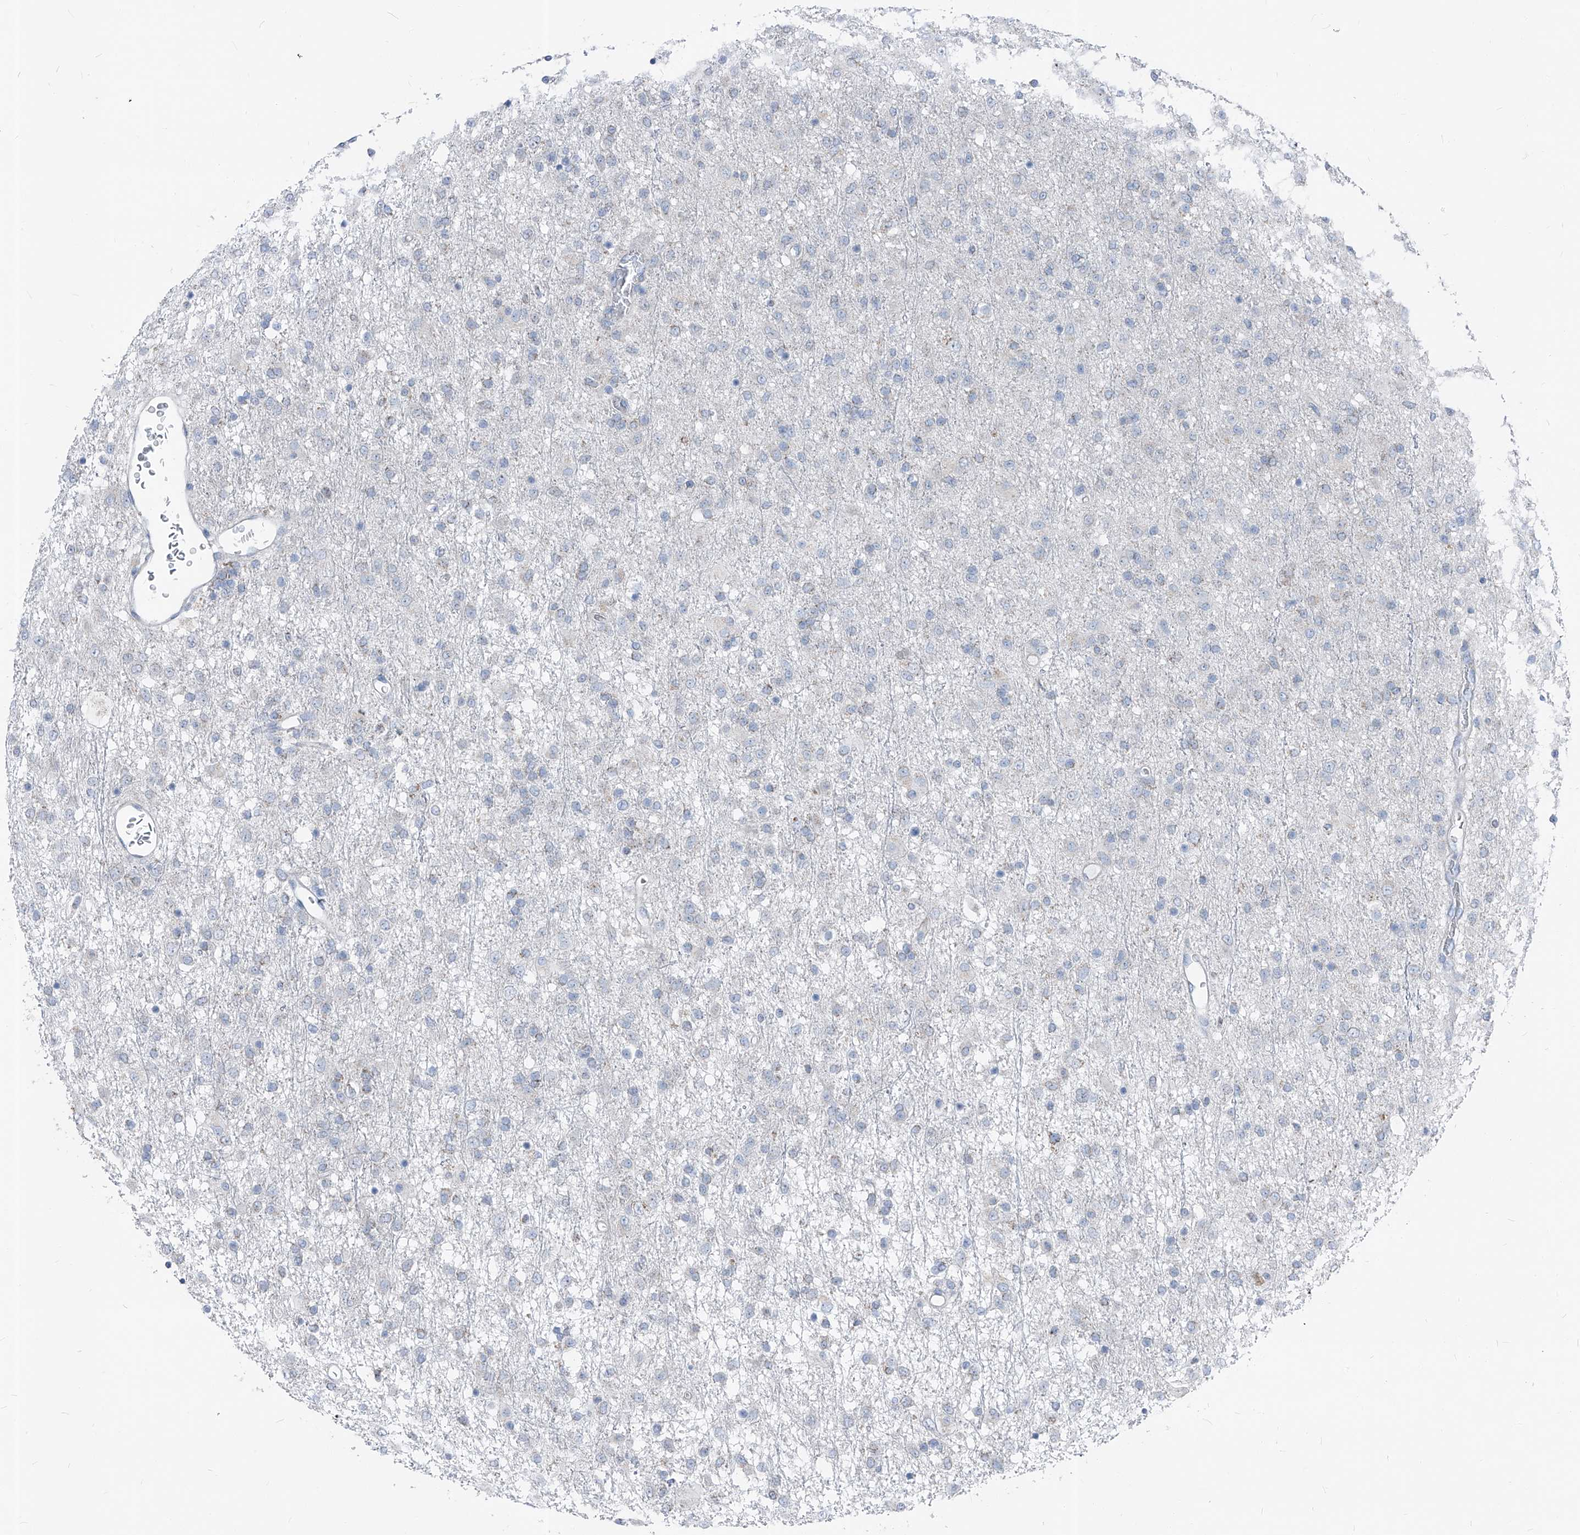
{"staining": {"intensity": "negative", "quantity": "none", "location": "none"}, "tissue": "glioma", "cell_type": "Tumor cells", "image_type": "cancer", "snomed": [{"axis": "morphology", "description": "Glioma, malignant, Low grade"}, {"axis": "topography", "description": "Brain"}], "caption": "There is no significant positivity in tumor cells of glioma.", "gene": "AGPS", "patient": {"sex": "male", "age": 65}}